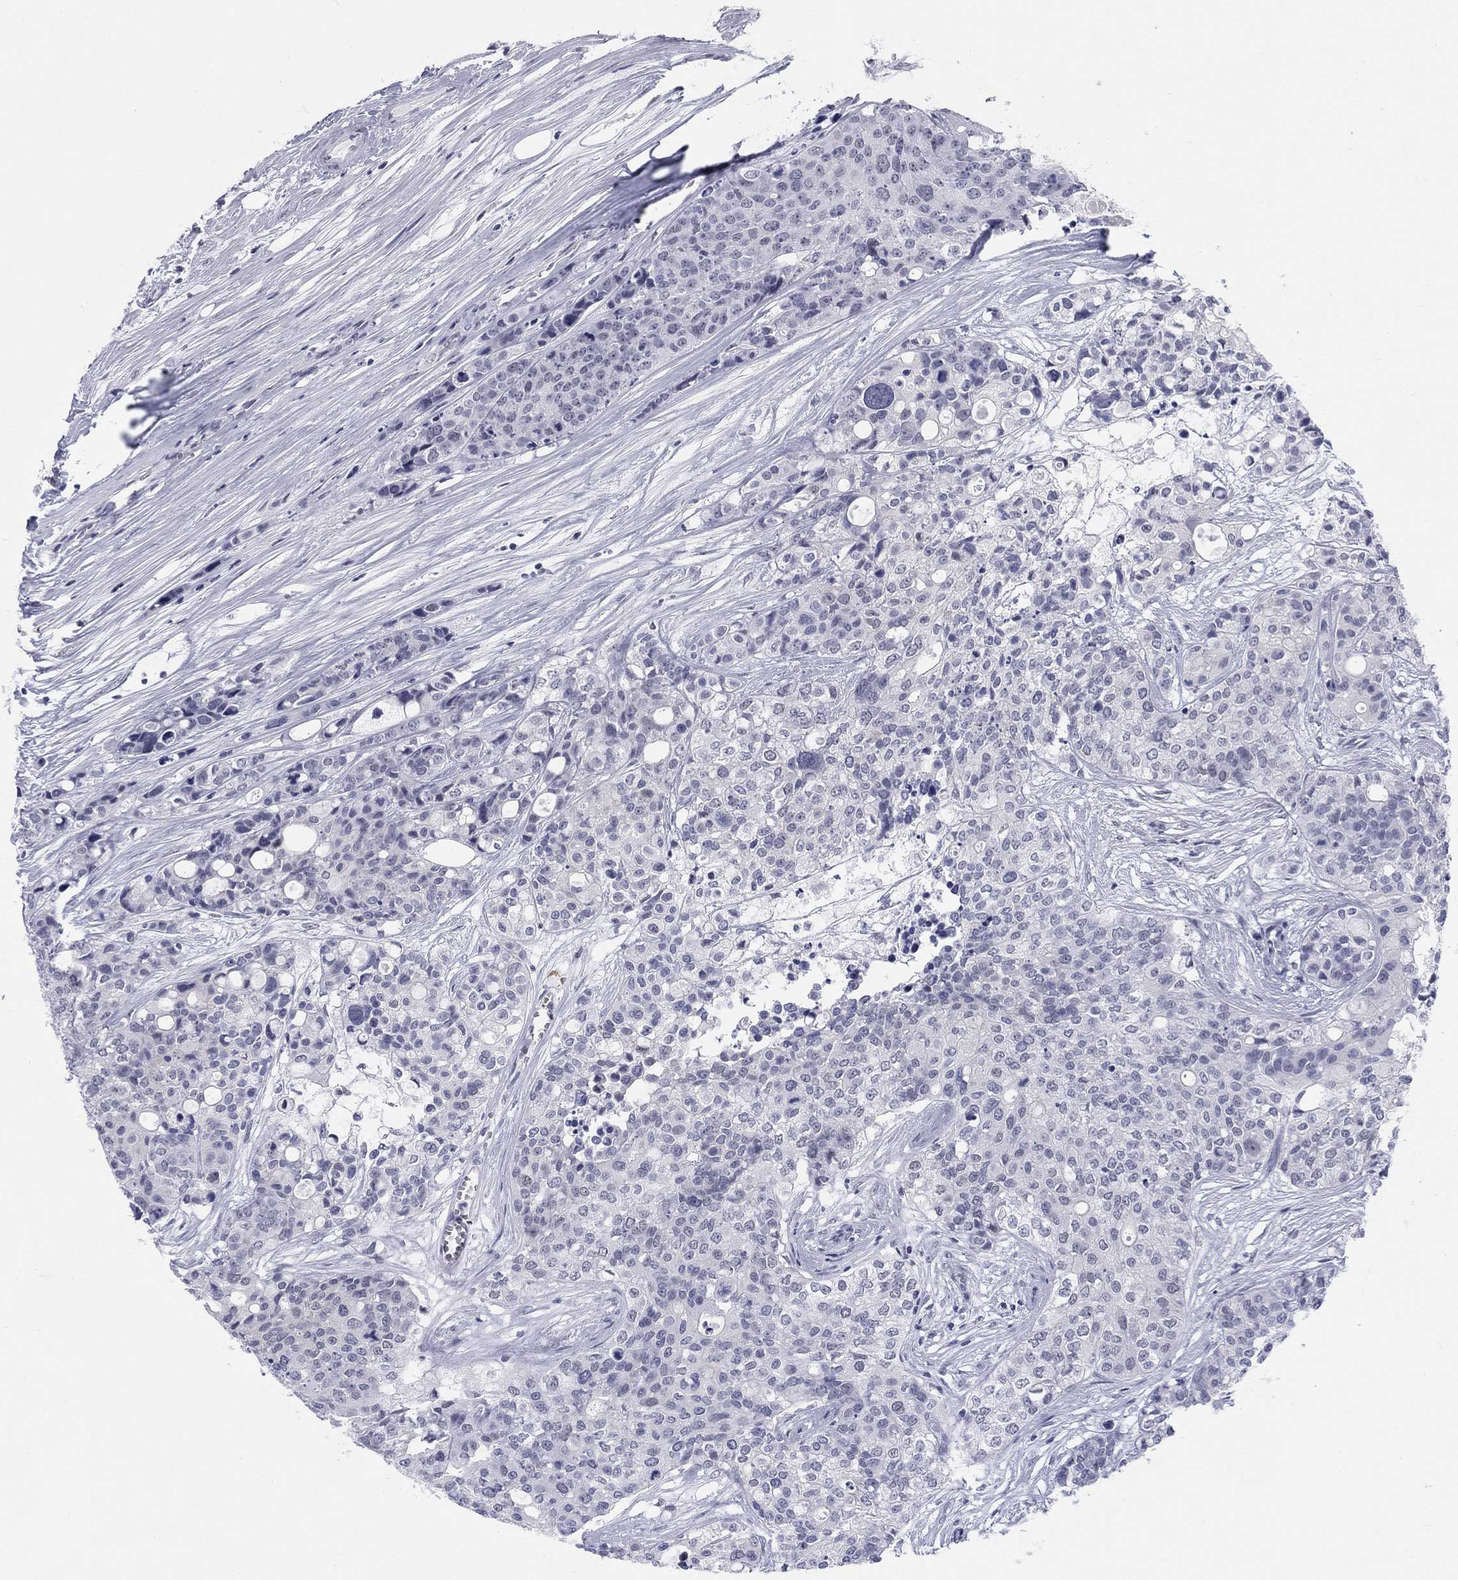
{"staining": {"intensity": "negative", "quantity": "none", "location": "none"}, "tissue": "carcinoid", "cell_type": "Tumor cells", "image_type": "cancer", "snomed": [{"axis": "morphology", "description": "Carcinoid, malignant, NOS"}, {"axis": "topography", "description": "Colon"}], "caption": "Immunohistochemistry (IHC) histopathology image of neoplastic tissue: malignant carcinoid stained with DAB displays no significant protein positivity in tumor cells. (Stains: DAB (3,3'-diaminobenzidine) immunohistochemistry with hematoxylin counter stain, Microscopy: brightfield microscopy at high magnification).", "gene": "DMTN", "patient": {"sex": "male", "age": 81}}